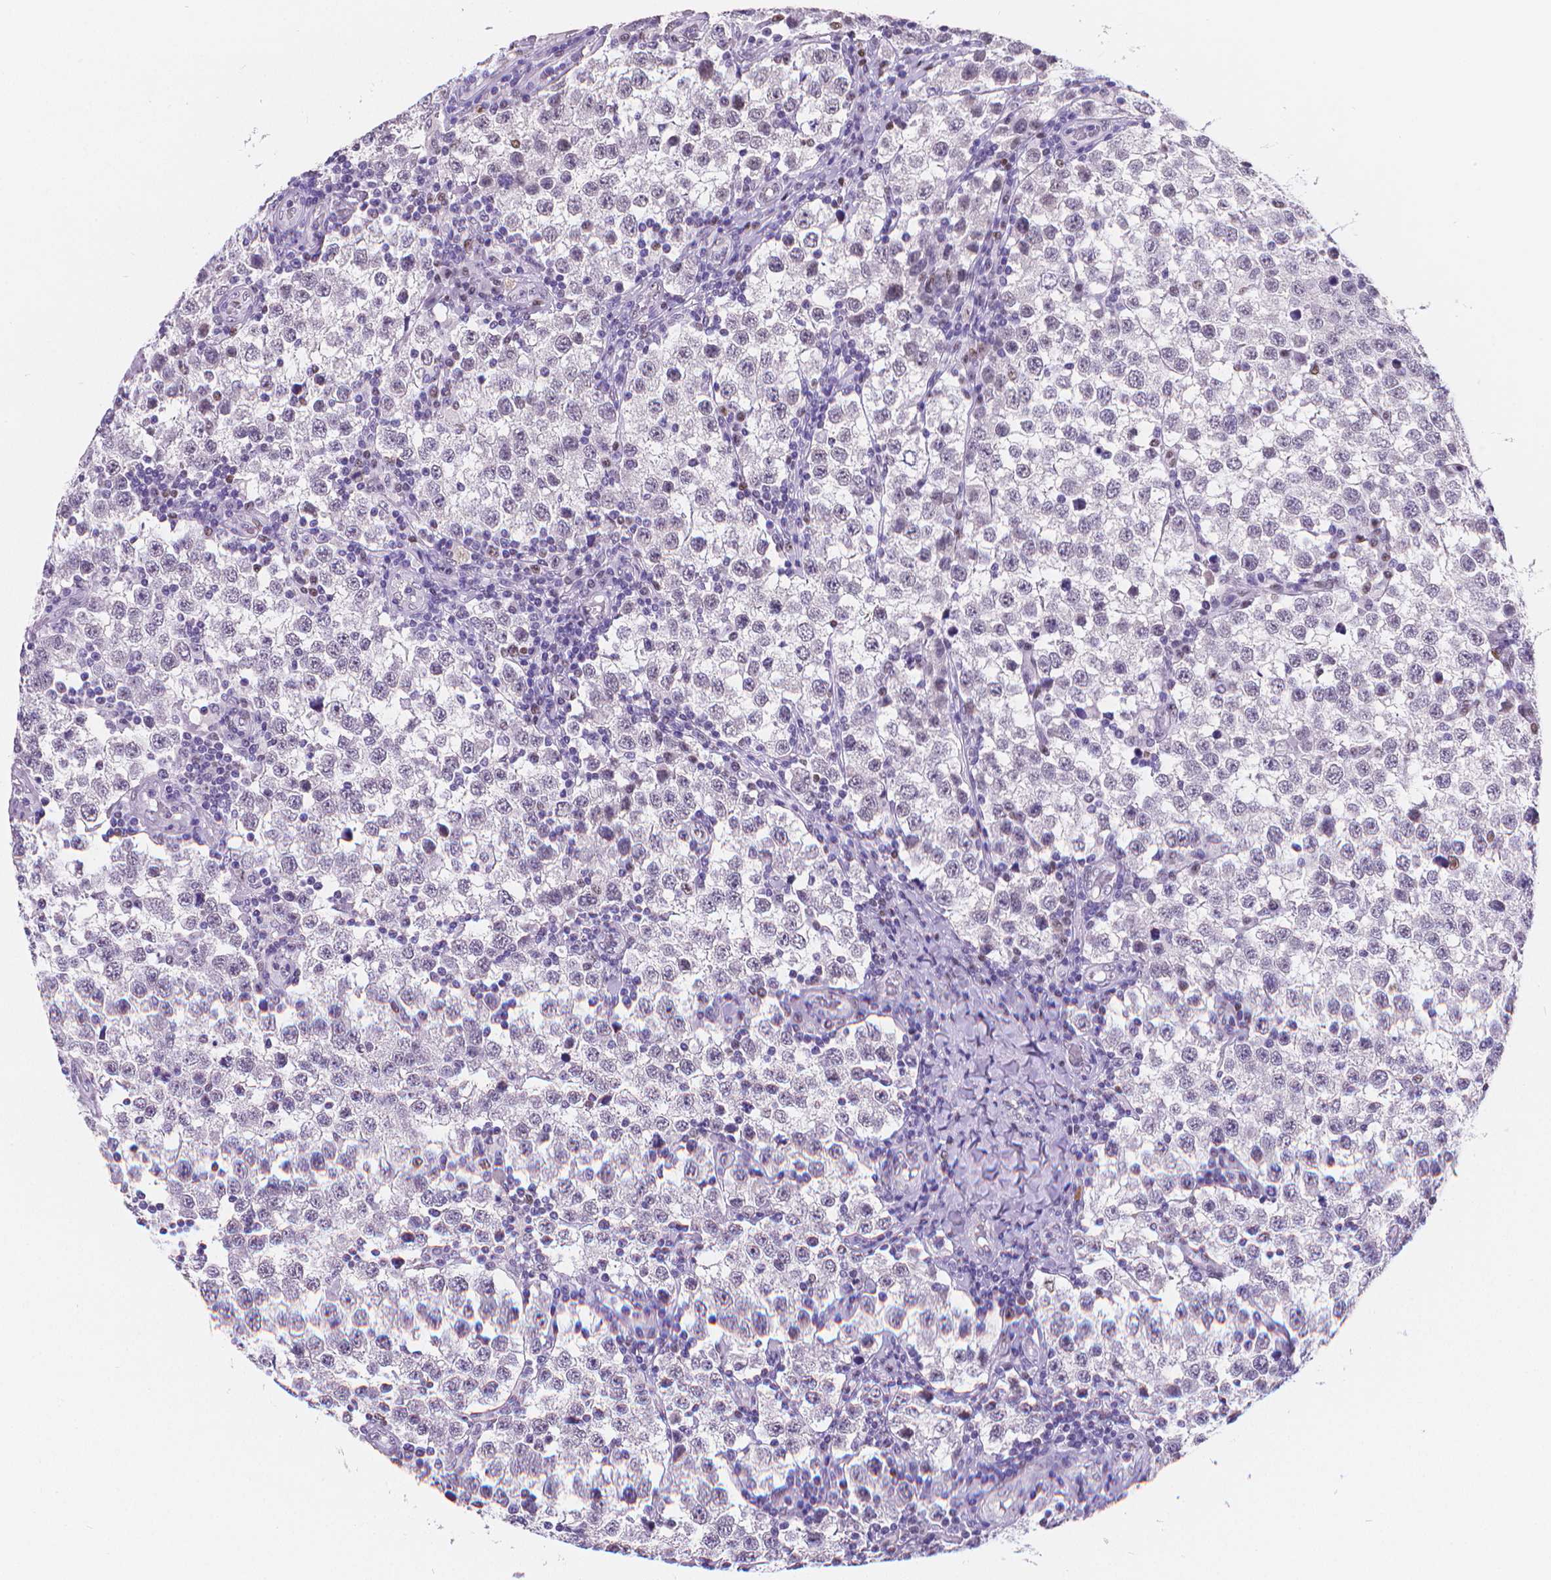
{"staining": {"intensity": "negative", "quantity": "none", "location": "none"}, "tissue": "testis cancer", "cell_type": "Tumor cells", "image_type": "cancer", "snomed": [{"axis": "morphology", "description": "Seminoma, NOS"}, {"axis": "topography", "description": "Testis"}], "caption": "A high-resolution image shows IHC staining of testis cancer, which demonstrates no significant expression in tumor cells.", "gene": "MEF2C", "patient": {"sex": "male", "age": 34}}